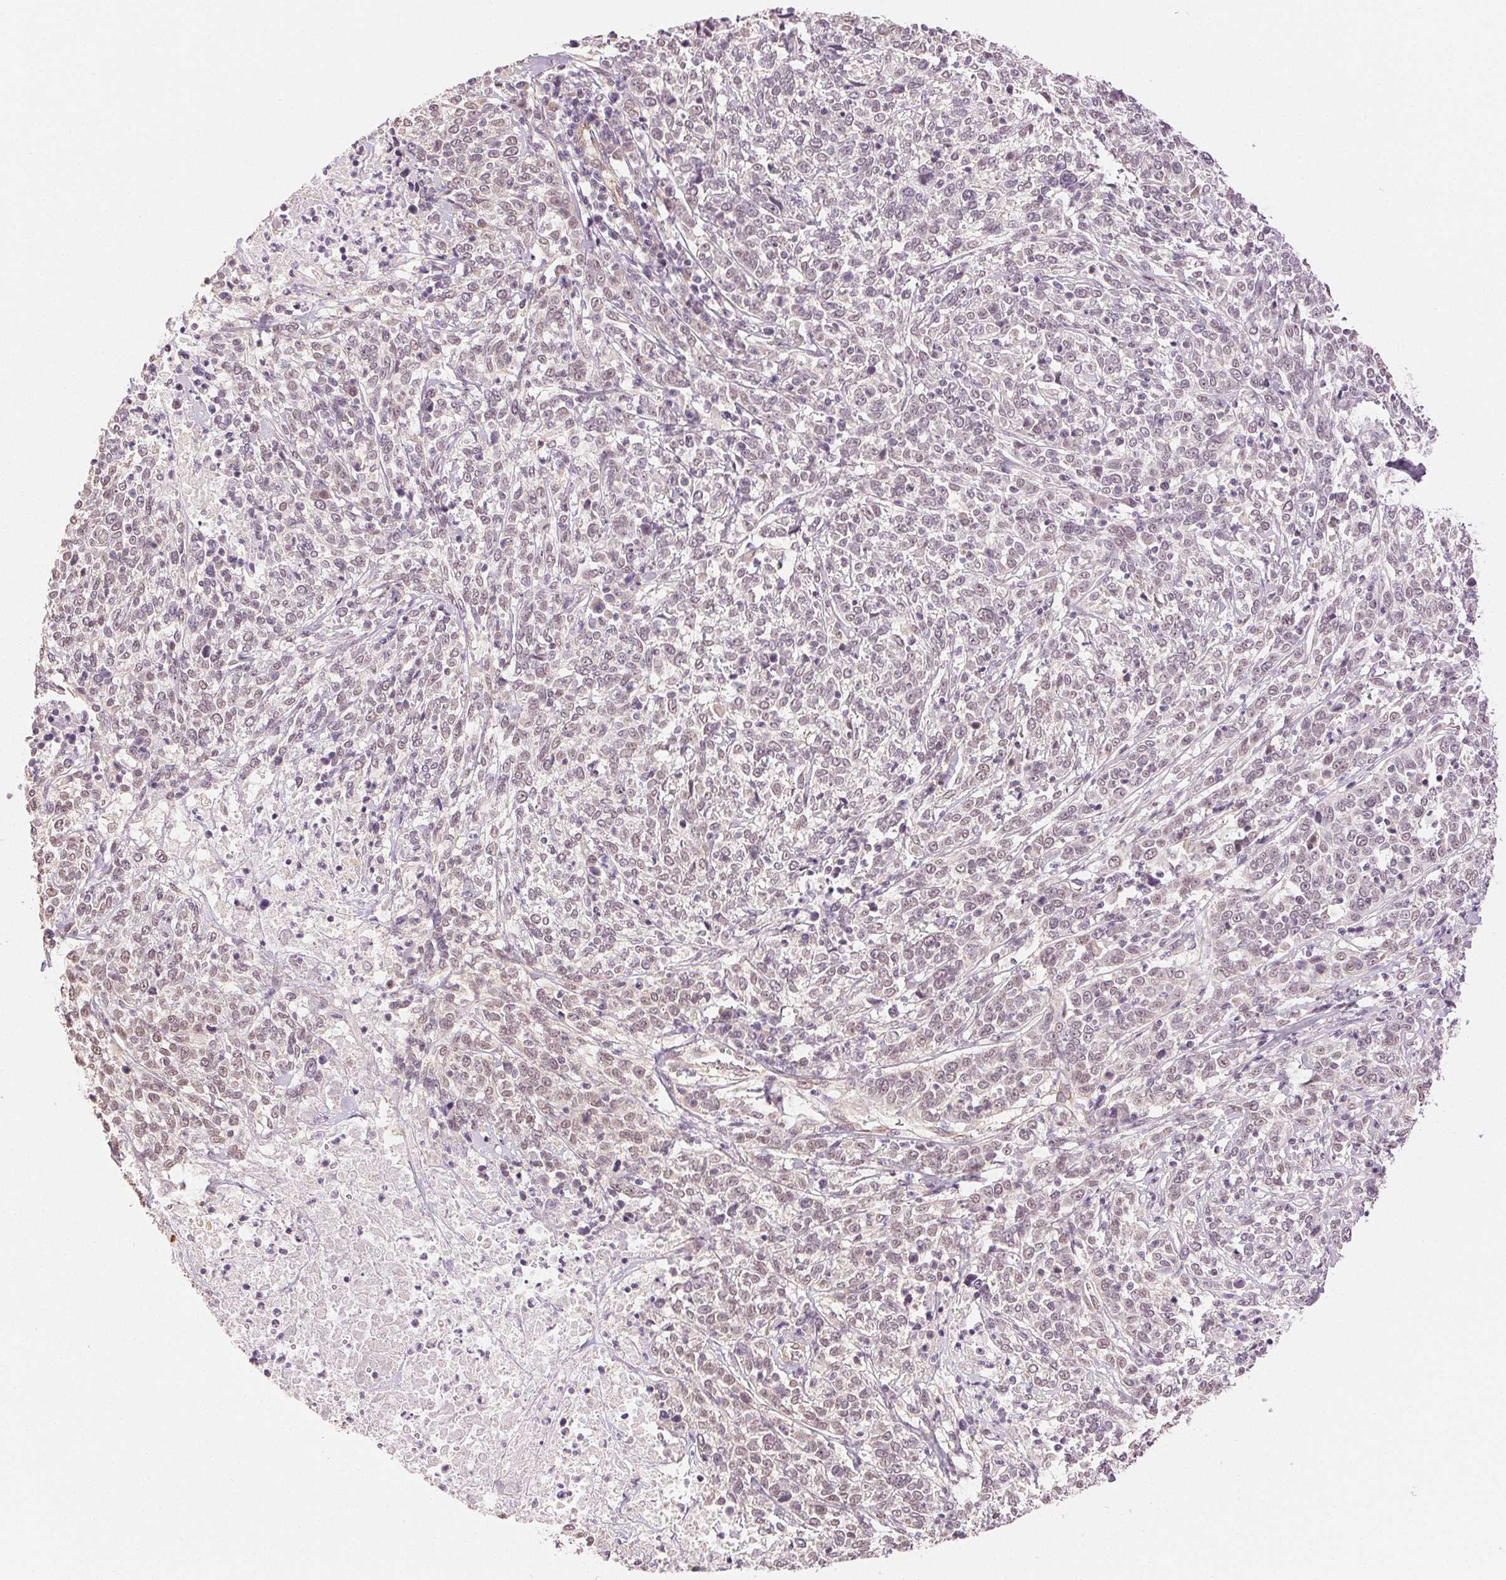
{"staining": {"intensity": "weak", "quantity": "<25%", "location": "nuclear"}, "tissue": "cervical cancer", "cell_type": "Tumor cells", "image_type": "cancer", "snomed": [{"axis": "morphology", "description": "Squamous cell carcinoma, NOS"}, {"axis": "topography", "description": "Cervix"}], "caption": "Protein analysis of cervical cancer displays no significant expression in tumor cells.", "gene": "PLCB1", "patient": {"sex": "female", "age": 46}}